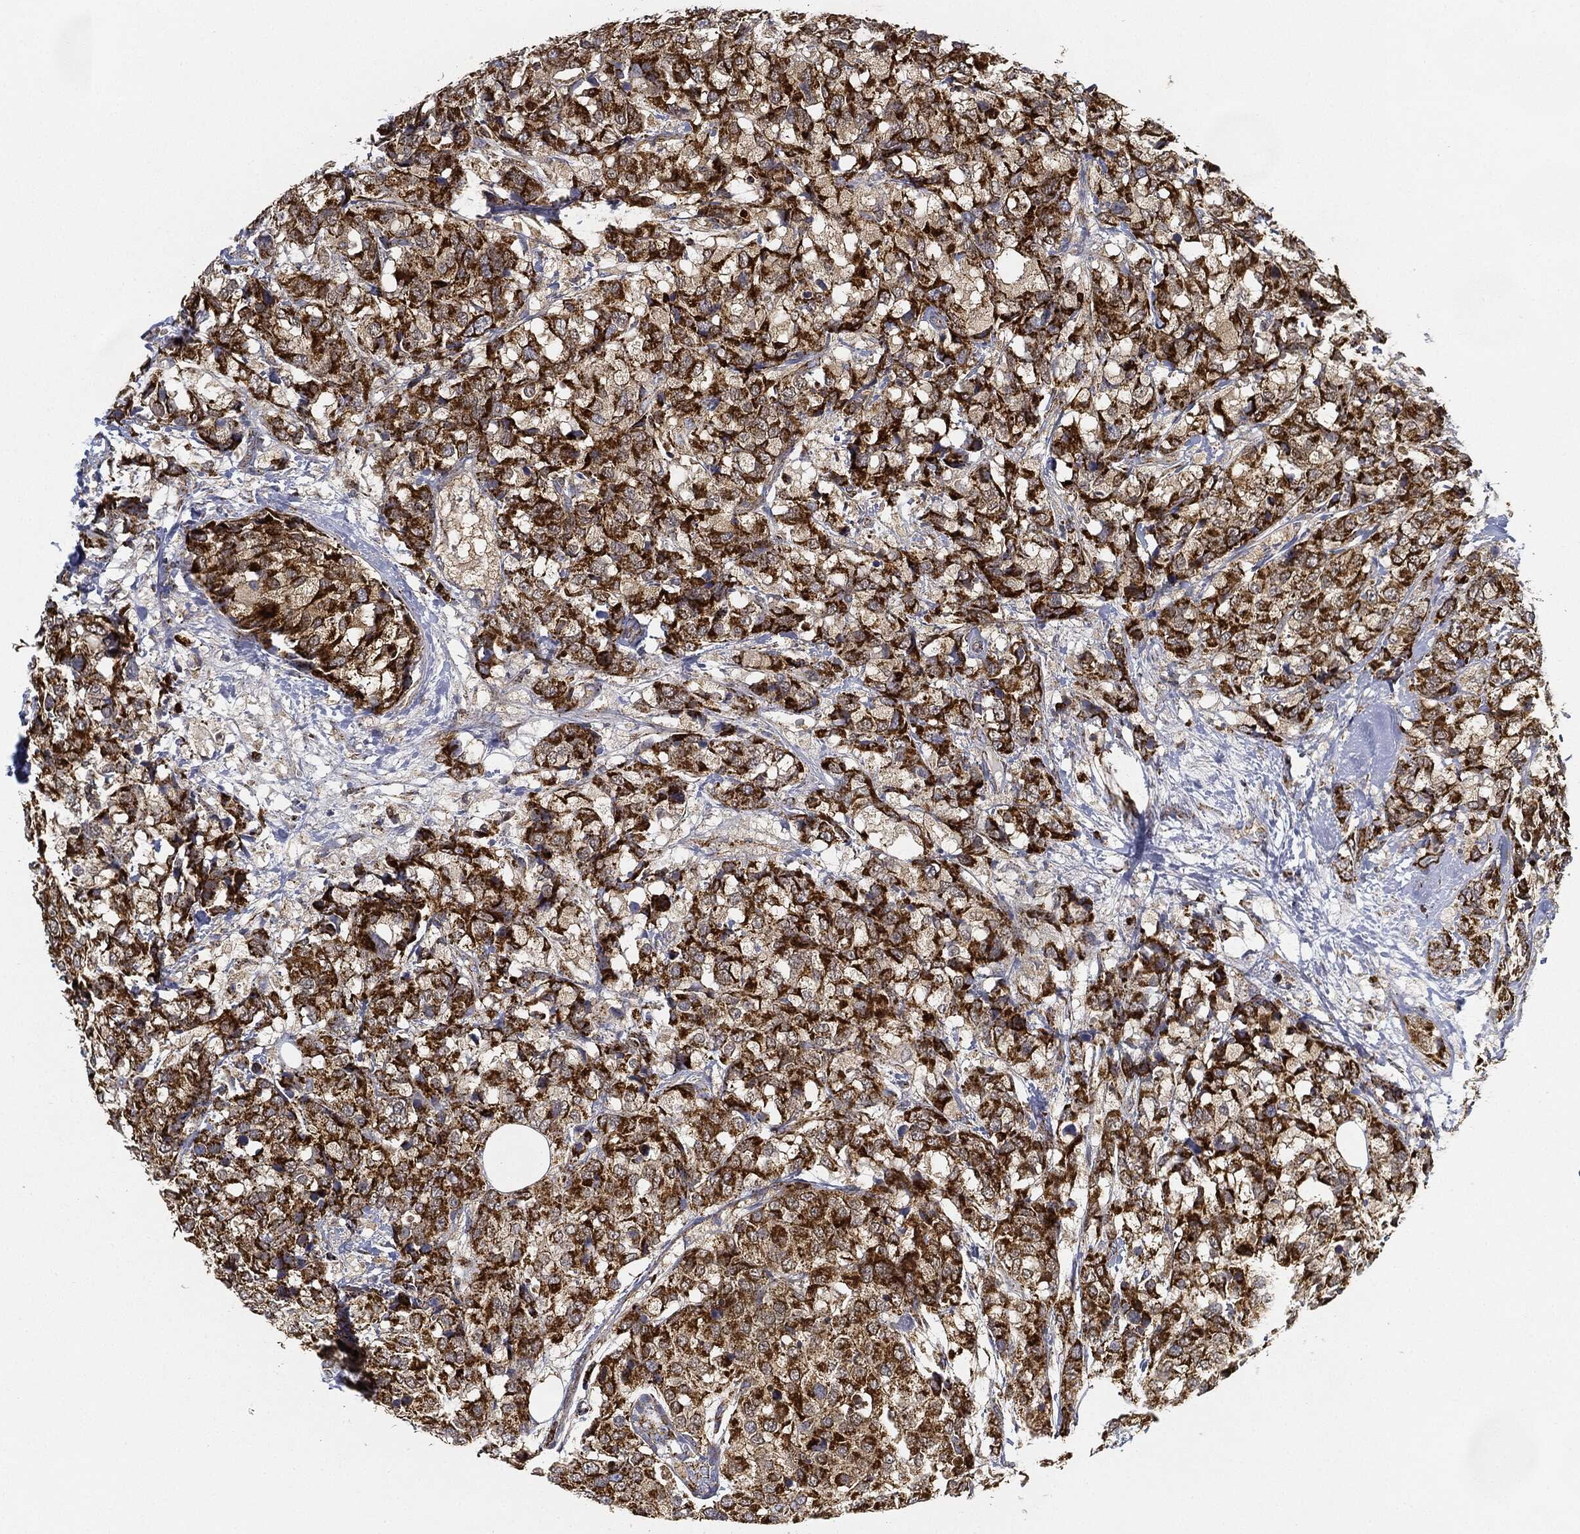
{"staining": {"intensity": "strong", "quantity": ">75%", "location": "cytoplasmic/membranous"}, "tissue": "breast cancer", "cell_type": "Tumor cells", "image_type": "cancer", "snomed": [{"axis": "morphology", "description": "Lobular carcinoma"}, {"axis": "topography", "description": "Breast"}], "caption": "This is an image of immunohistochemistry (IHC) staining of breast cancer (lobular carcinoma), which shows strong expression in the cytoplasmic/membranous of tumor cells.", "gene": "CAPN15", "patient": {"sex": "female", "age": 59}}